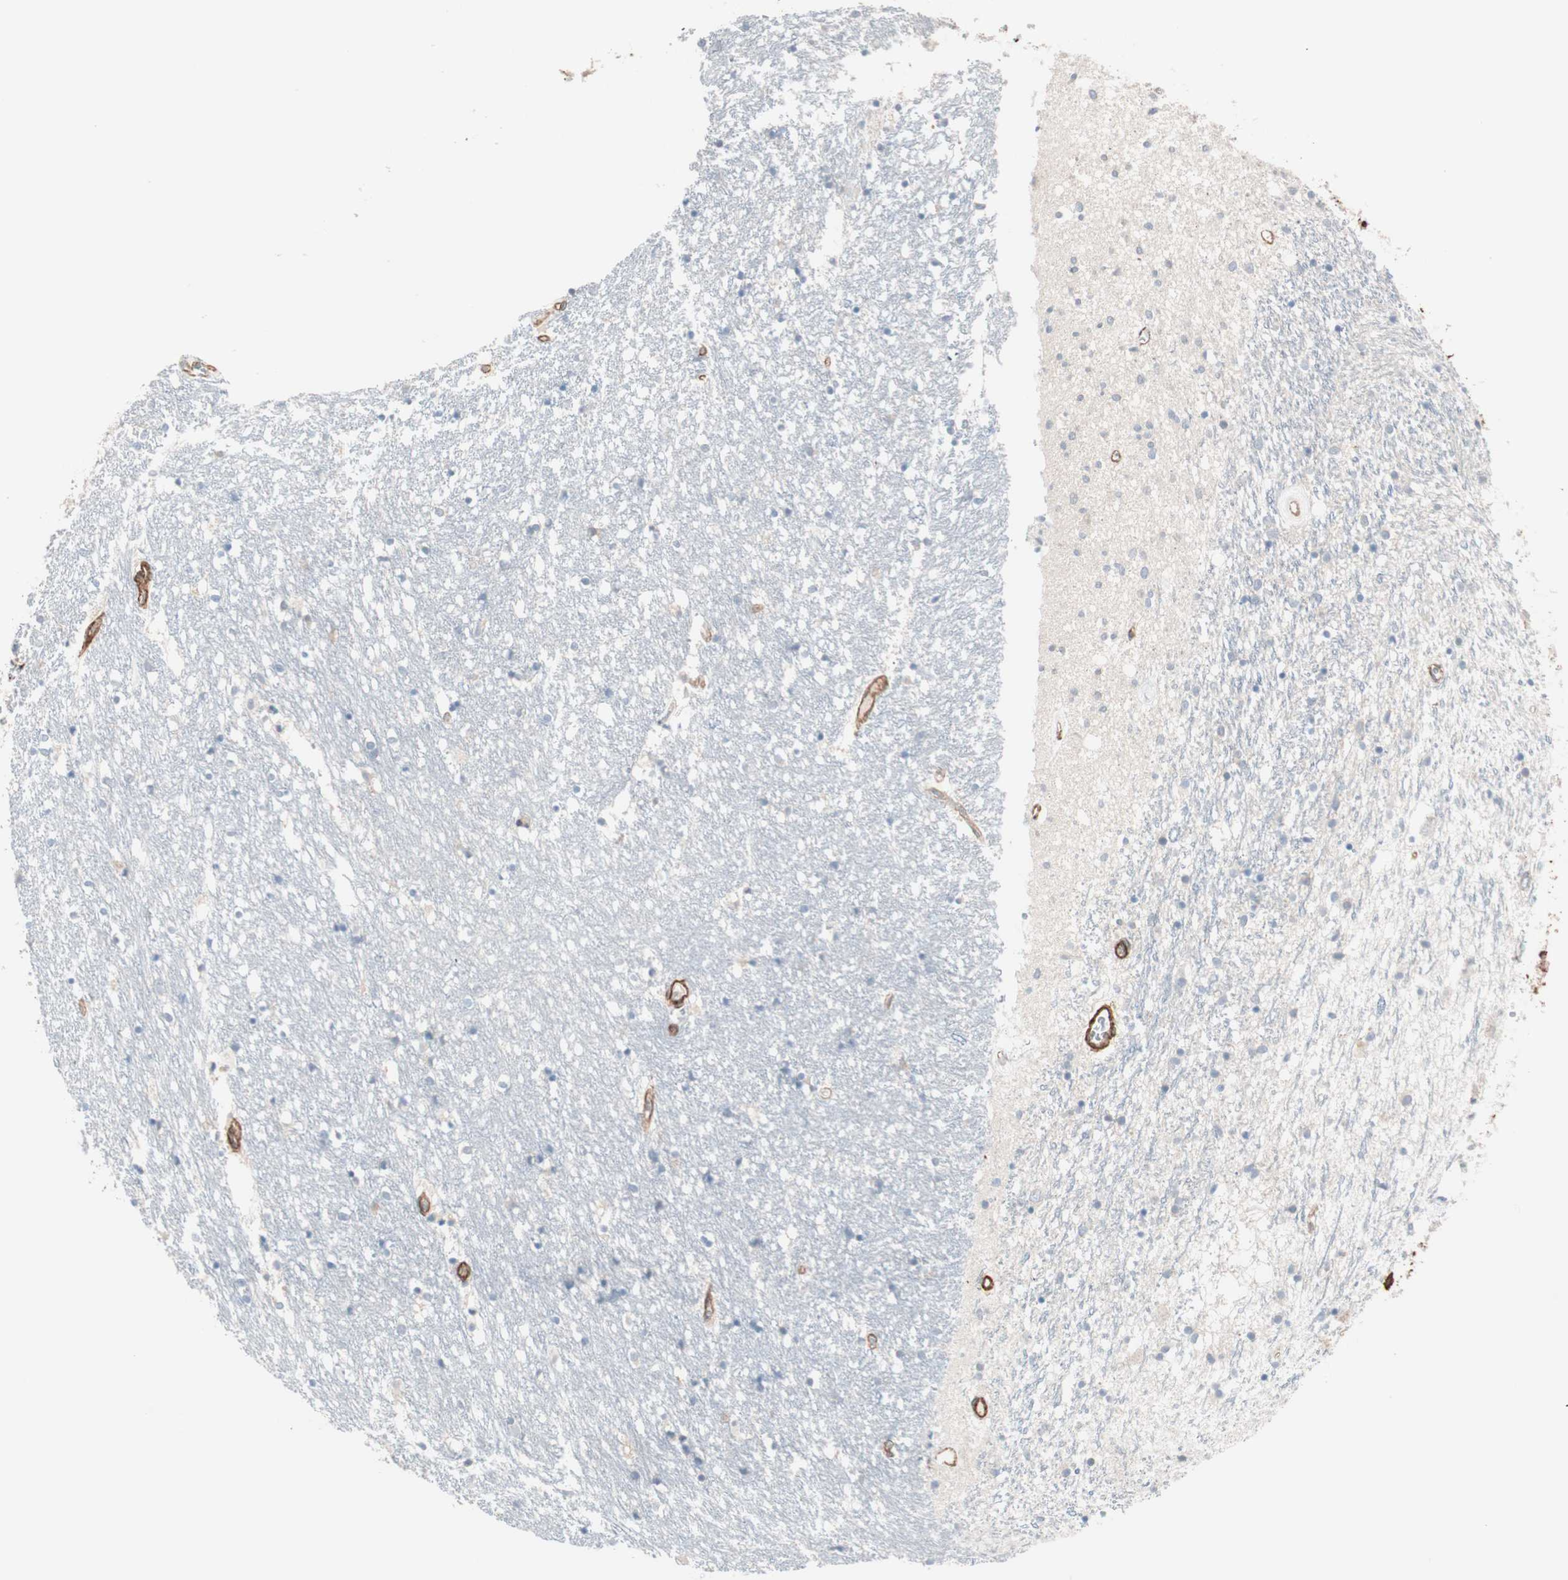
{"staining": {"intensity": "weak", "quantity": "<25%", "location": "cytoplasmic/membranous"}, "tissue": "caudate", "cell_type": "Glial cells", "image_type": "normal", "snomed": [{"axis": "morphology", "description": "Normal tissue, NOS"}, {"axis": "topography", "description": "Lateral ventricle wall"}], "caption": "Protein analysis of normal caudate reveals no significant expression in glial cells.", "gene": "ALG5", "patient": {"sex": "female", "age": 54}}